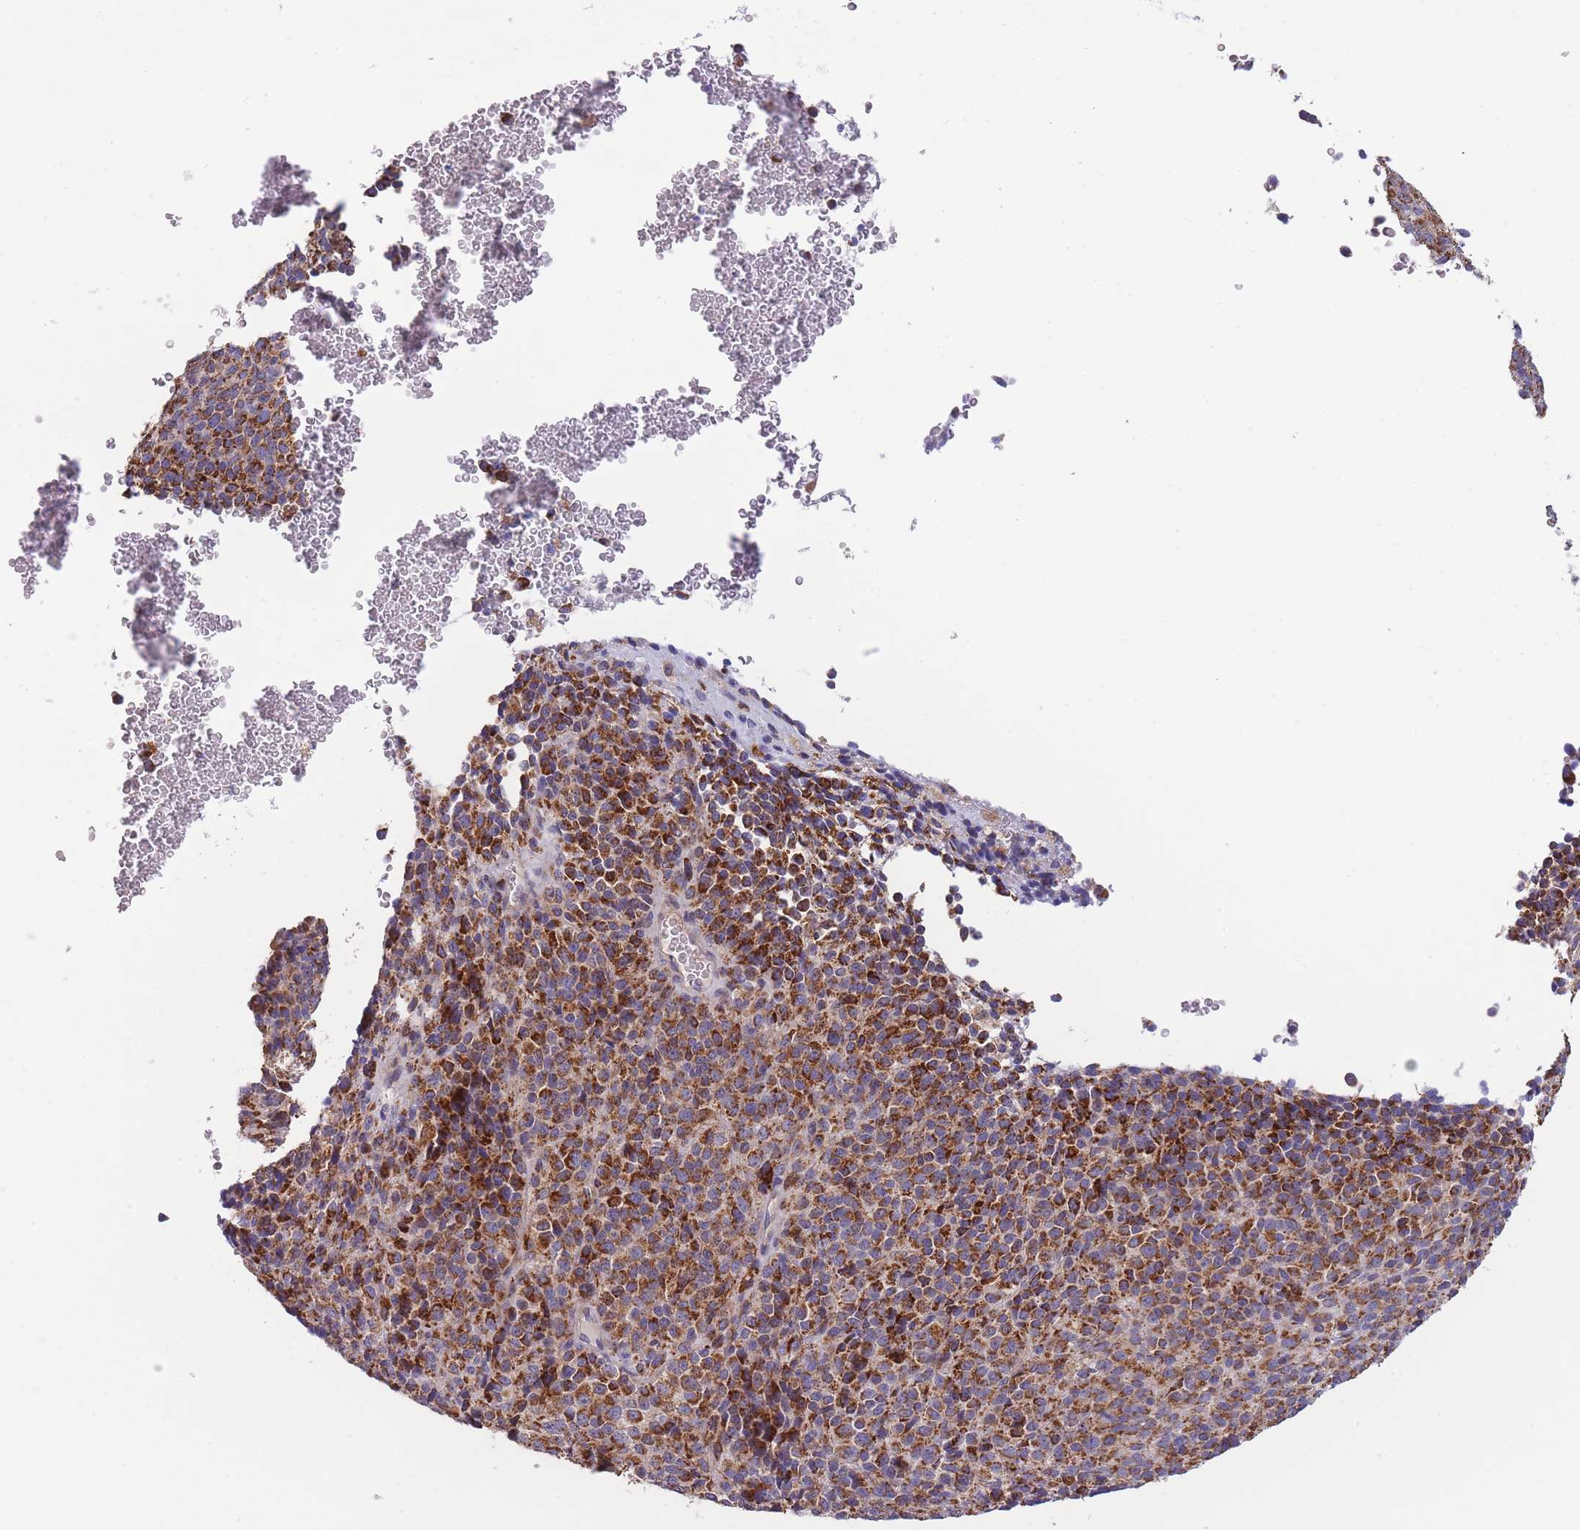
{"staining": {"intensity": "strong", "quantity": ">75%", "location": "cytoplasmic/membranous"}, "tissue": "melanoma", "cell_type": "Tumor cells", "image_type": "cancer", "snomed": [{"axis": "morphology", "description": "Malignant melanoma, Metastatic site"}, {"axis": "topography", "description": "Brain"}], "caption": "DAB (3,3'-diaminobenzidine) immunohistochemical staining of melanoma displays strong cytoplasmic/membranous protein positivity in about >75% of tumor cells. Using DAB (brown) and hematoxylin (blue) stains, captured at high magnification using brightfield microscopy.", "gene": "SLC25A42", "patient": {"sex": "female", "age": 56}}